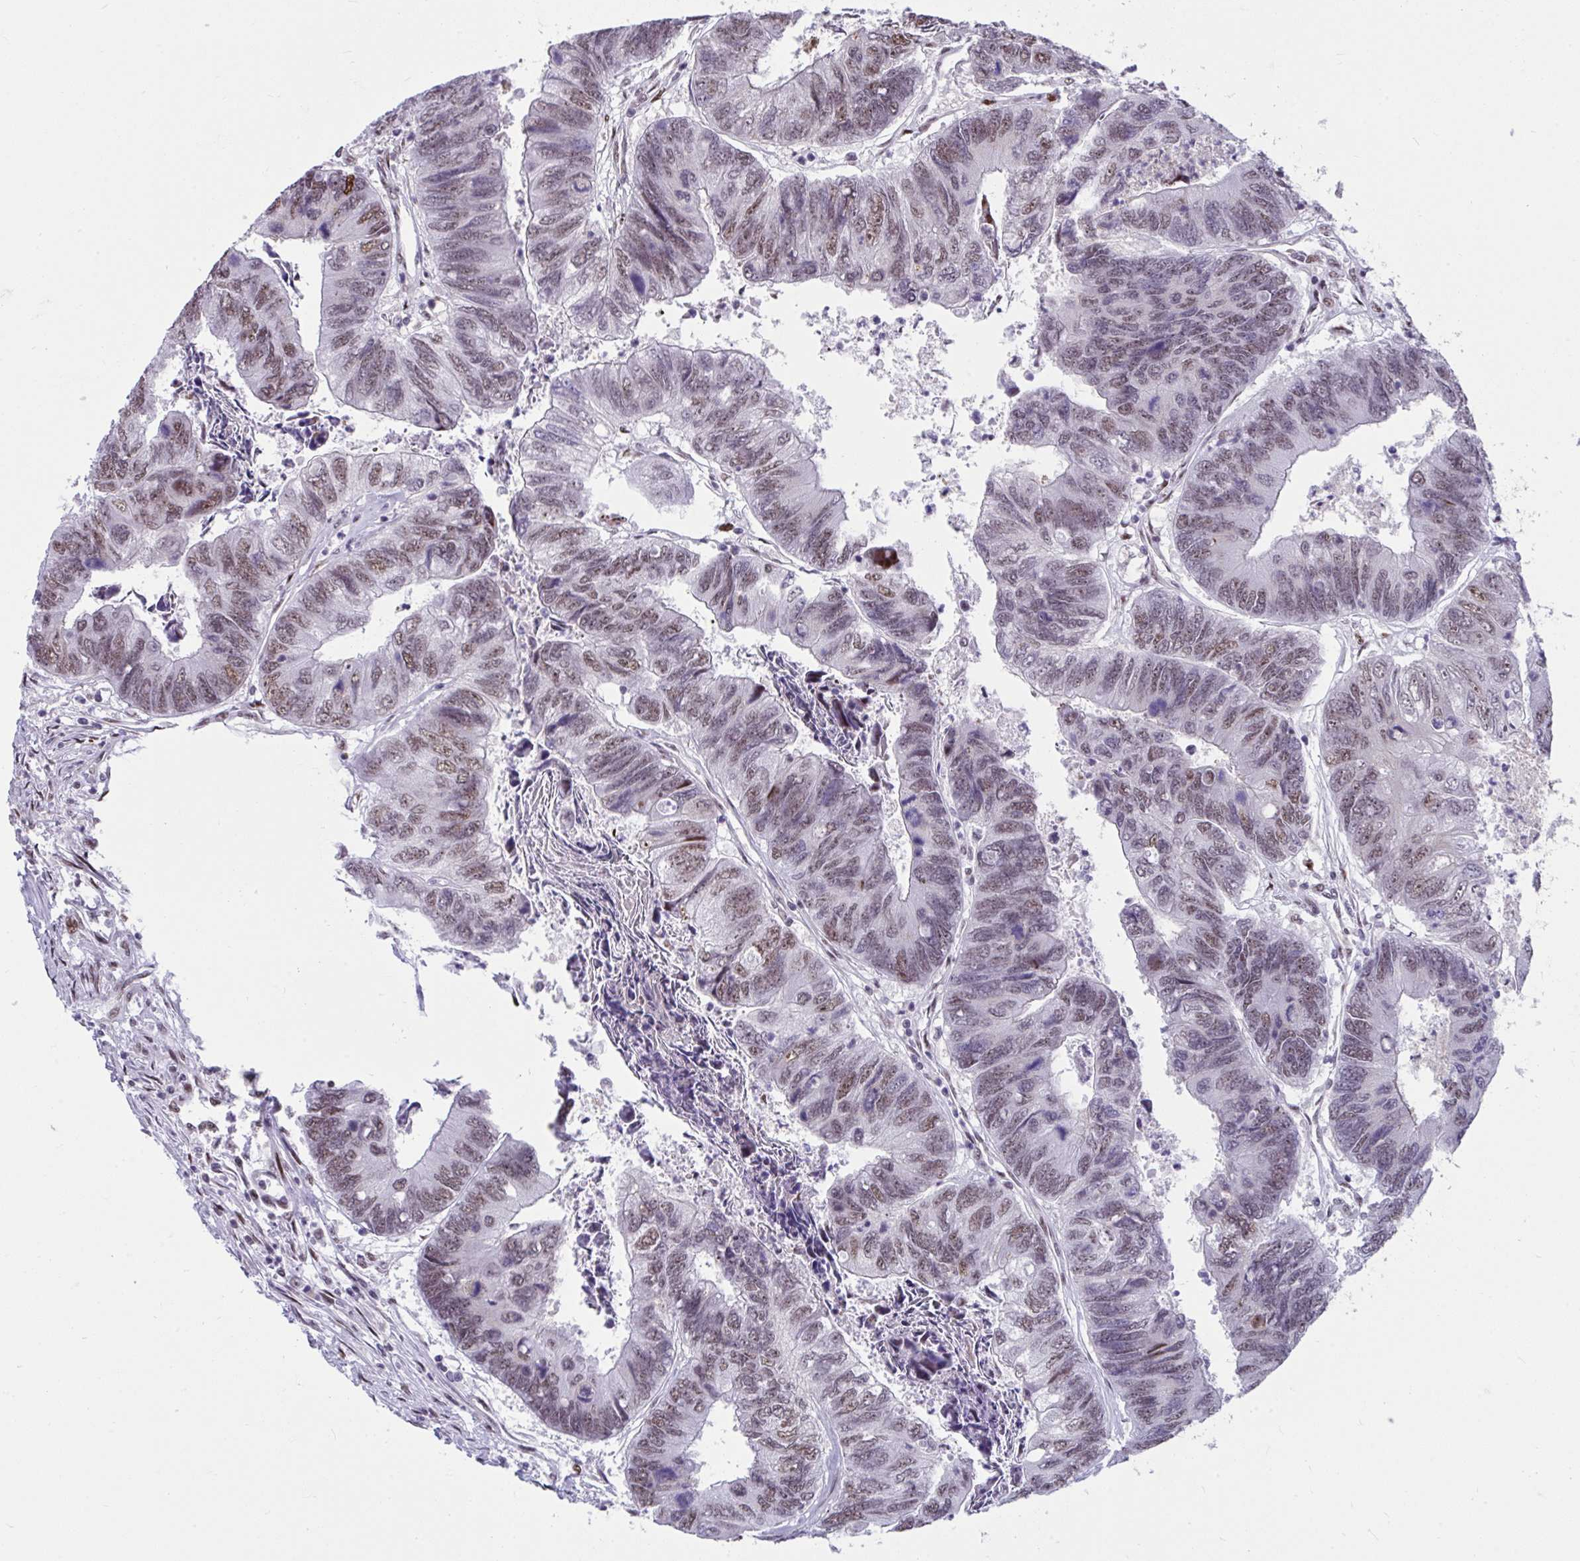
{"staining": {"intensity": "moderate", "quantity": "25%-75%", "location": "nuclear"}, "tissue": "colorectal cancer", "cell_type": "Tumor cells", "image_type": "cancer", "snomed": [{"axis": "morphology", "description": "Adenocarcinoma, NOS"}, {"axis": "topography", "description": "Colon"}], "caption": "An image showing moderate nuclear staining in about 25%-75% of tumor cells in colorectal adenocarcinoma, as visualized by brown immunohistochemical staining.", "gene": "SLC35C2", "patient": {"sex": "female", "age": 67}}